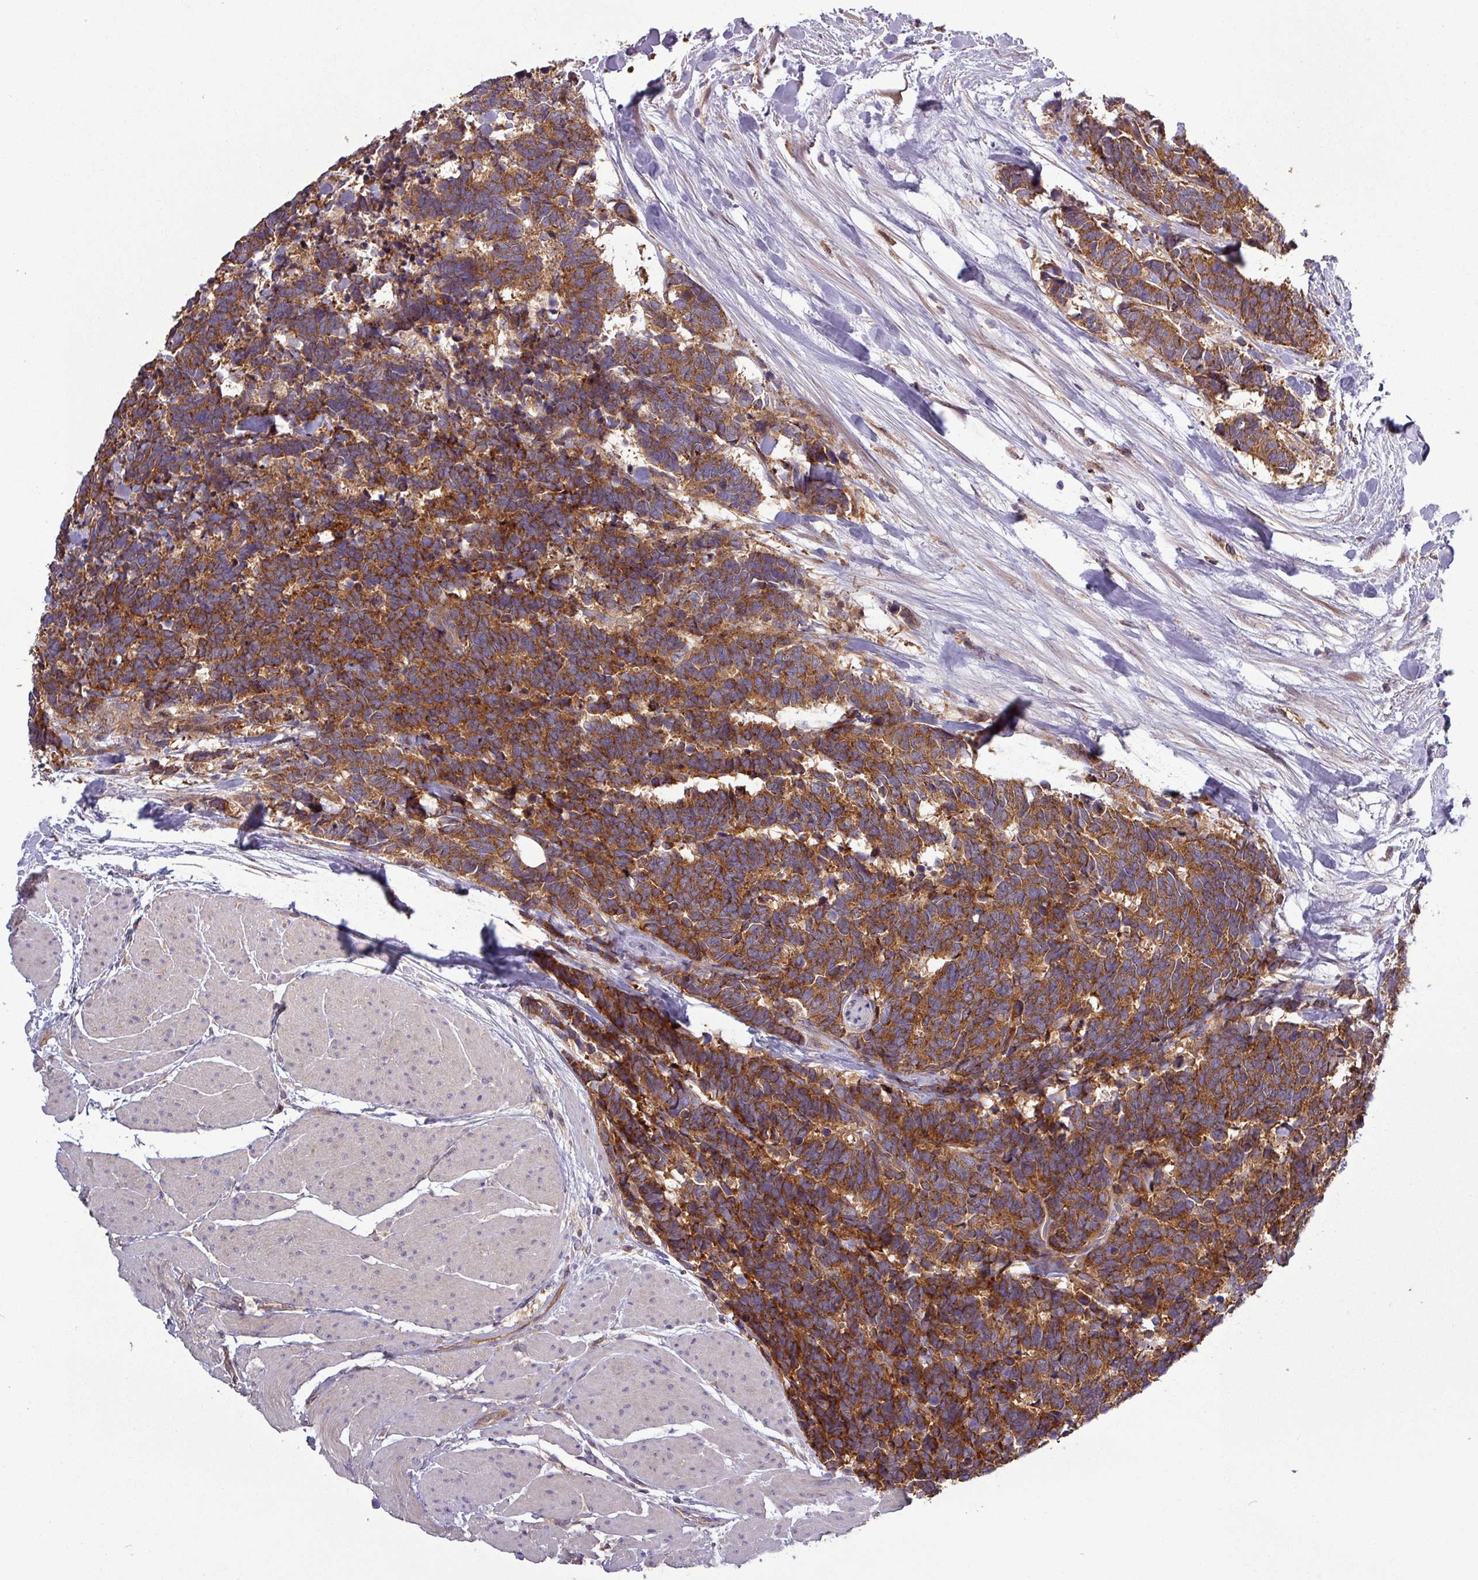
{"staining": {"intensity": "strong", "quantity": ">75%", "location": "cytoplasmic/membranous"}, "tissue": "carcinoid", "cell_type": "Tumor cells", "image_type": "cancer", "snomed": [{"axis": "morphology", "description": "Carcinoma, NOS"}, {"axis": "morphology", "description": "Carcinoid, malignant, NOS"}, {"axis": "topography", "description": "Urinary bladder"}], "caption": "The histopathology image displays immunohistochemical staining of carcinoma. There is strong cytoplasmic/membranous positivity is present in about >75% of tumor cells. The staining was performed using DAB to visualize the protein expression in brown, while the nuclei were stained in blue with hematoxylin (Magnification: 20x).", "gene": "SIRPB2", "patient": {"sex": "male", "age": 57}}